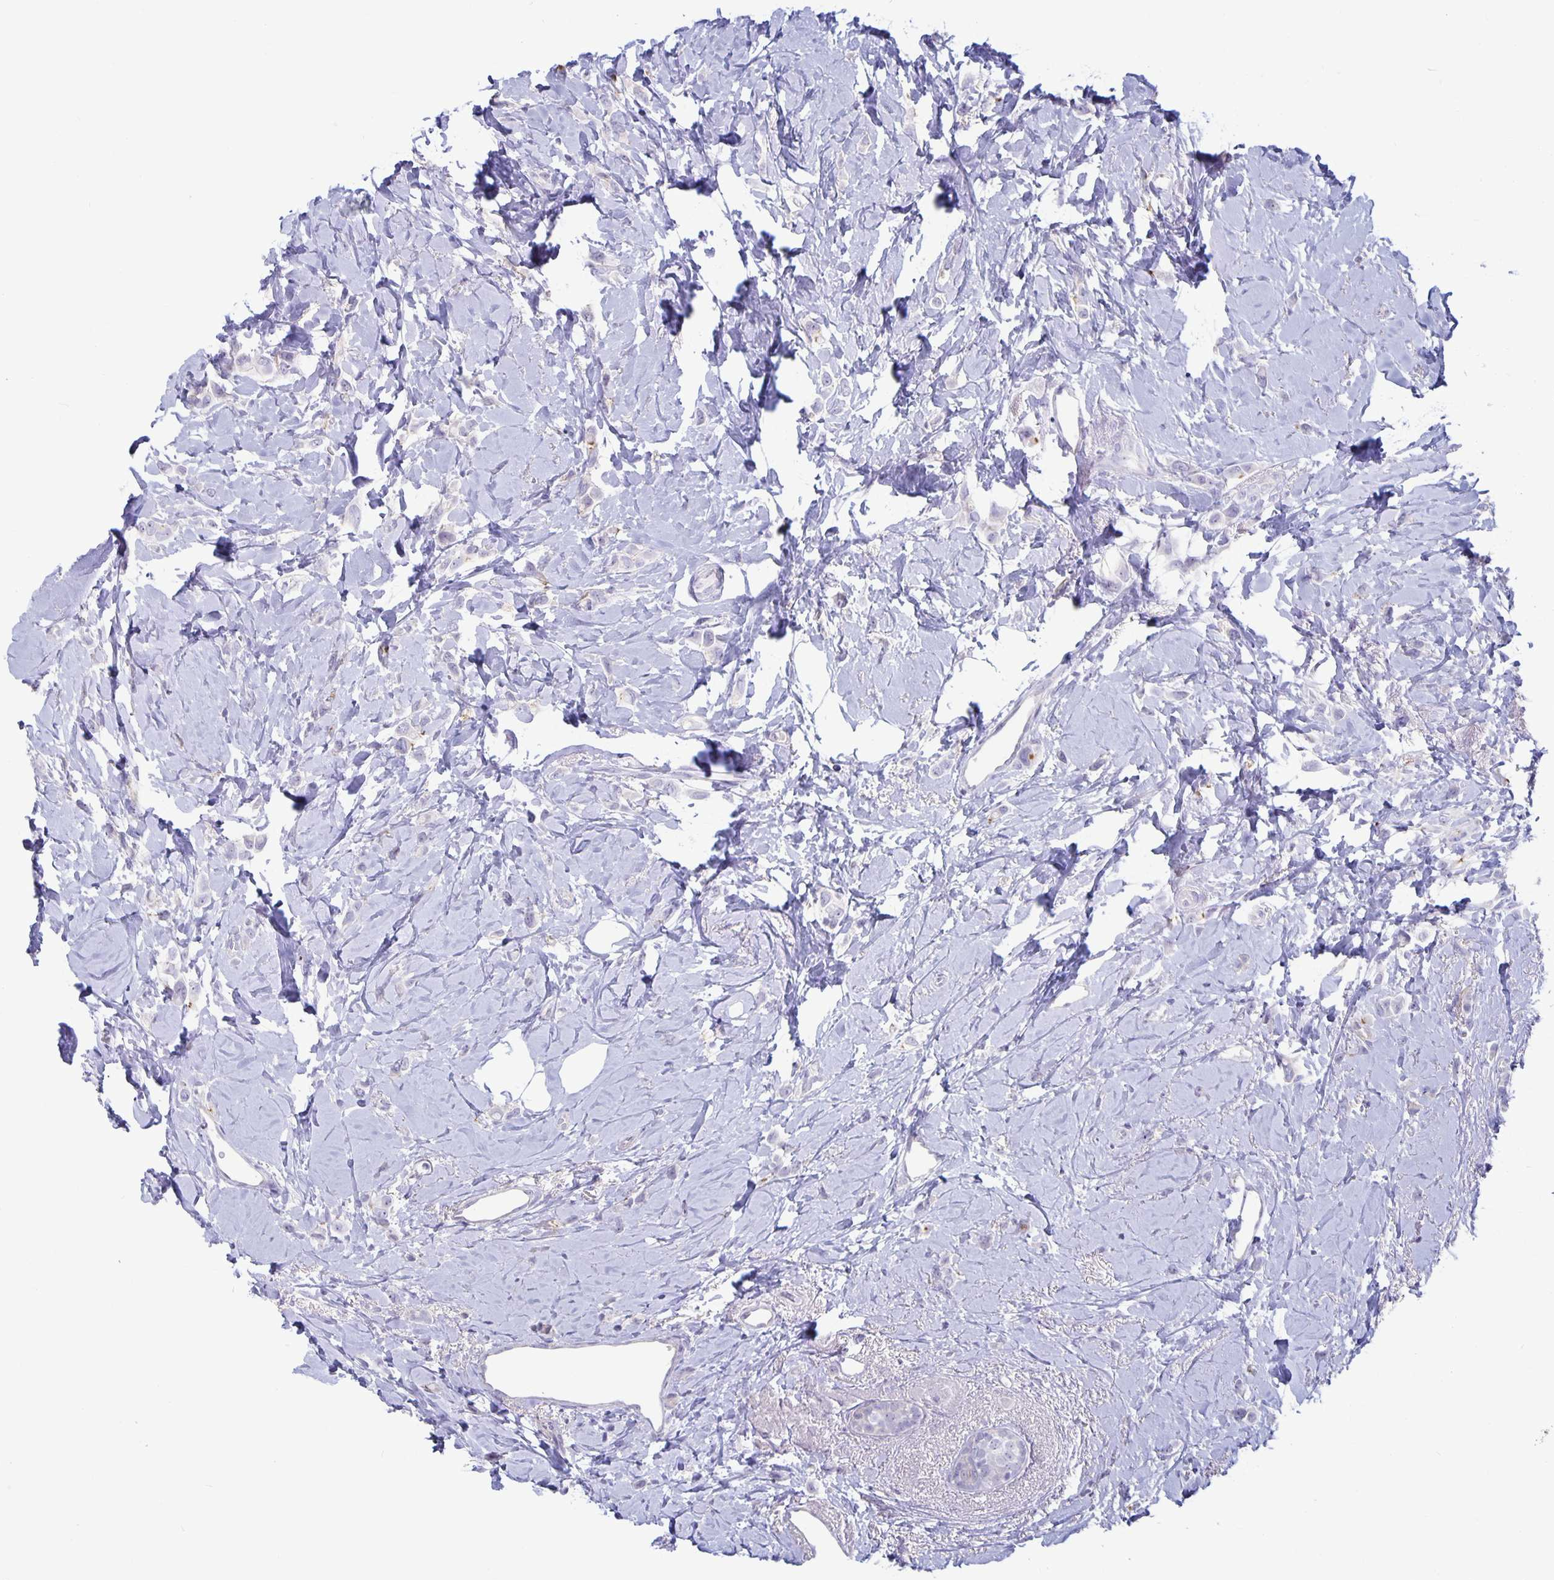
{"staining": {"intensity": "negative", "quantity": "none", "location": "none"}, "tissue": "breast cancer", "cell_type": "Tumor cells", "image_type": "cancer", "snomed": [{"axis": "morphology", "description": "Lobular carcinoma"}, {"axis": "topography", "description": "Breast"}], "caption": "This is a histopathology image of IHC staining of breast cancer (lobular carcinoma), which shows no expression in tumor cells.", "gene": "PLCB3", "patient": {"sex": "female", "age": 66}}